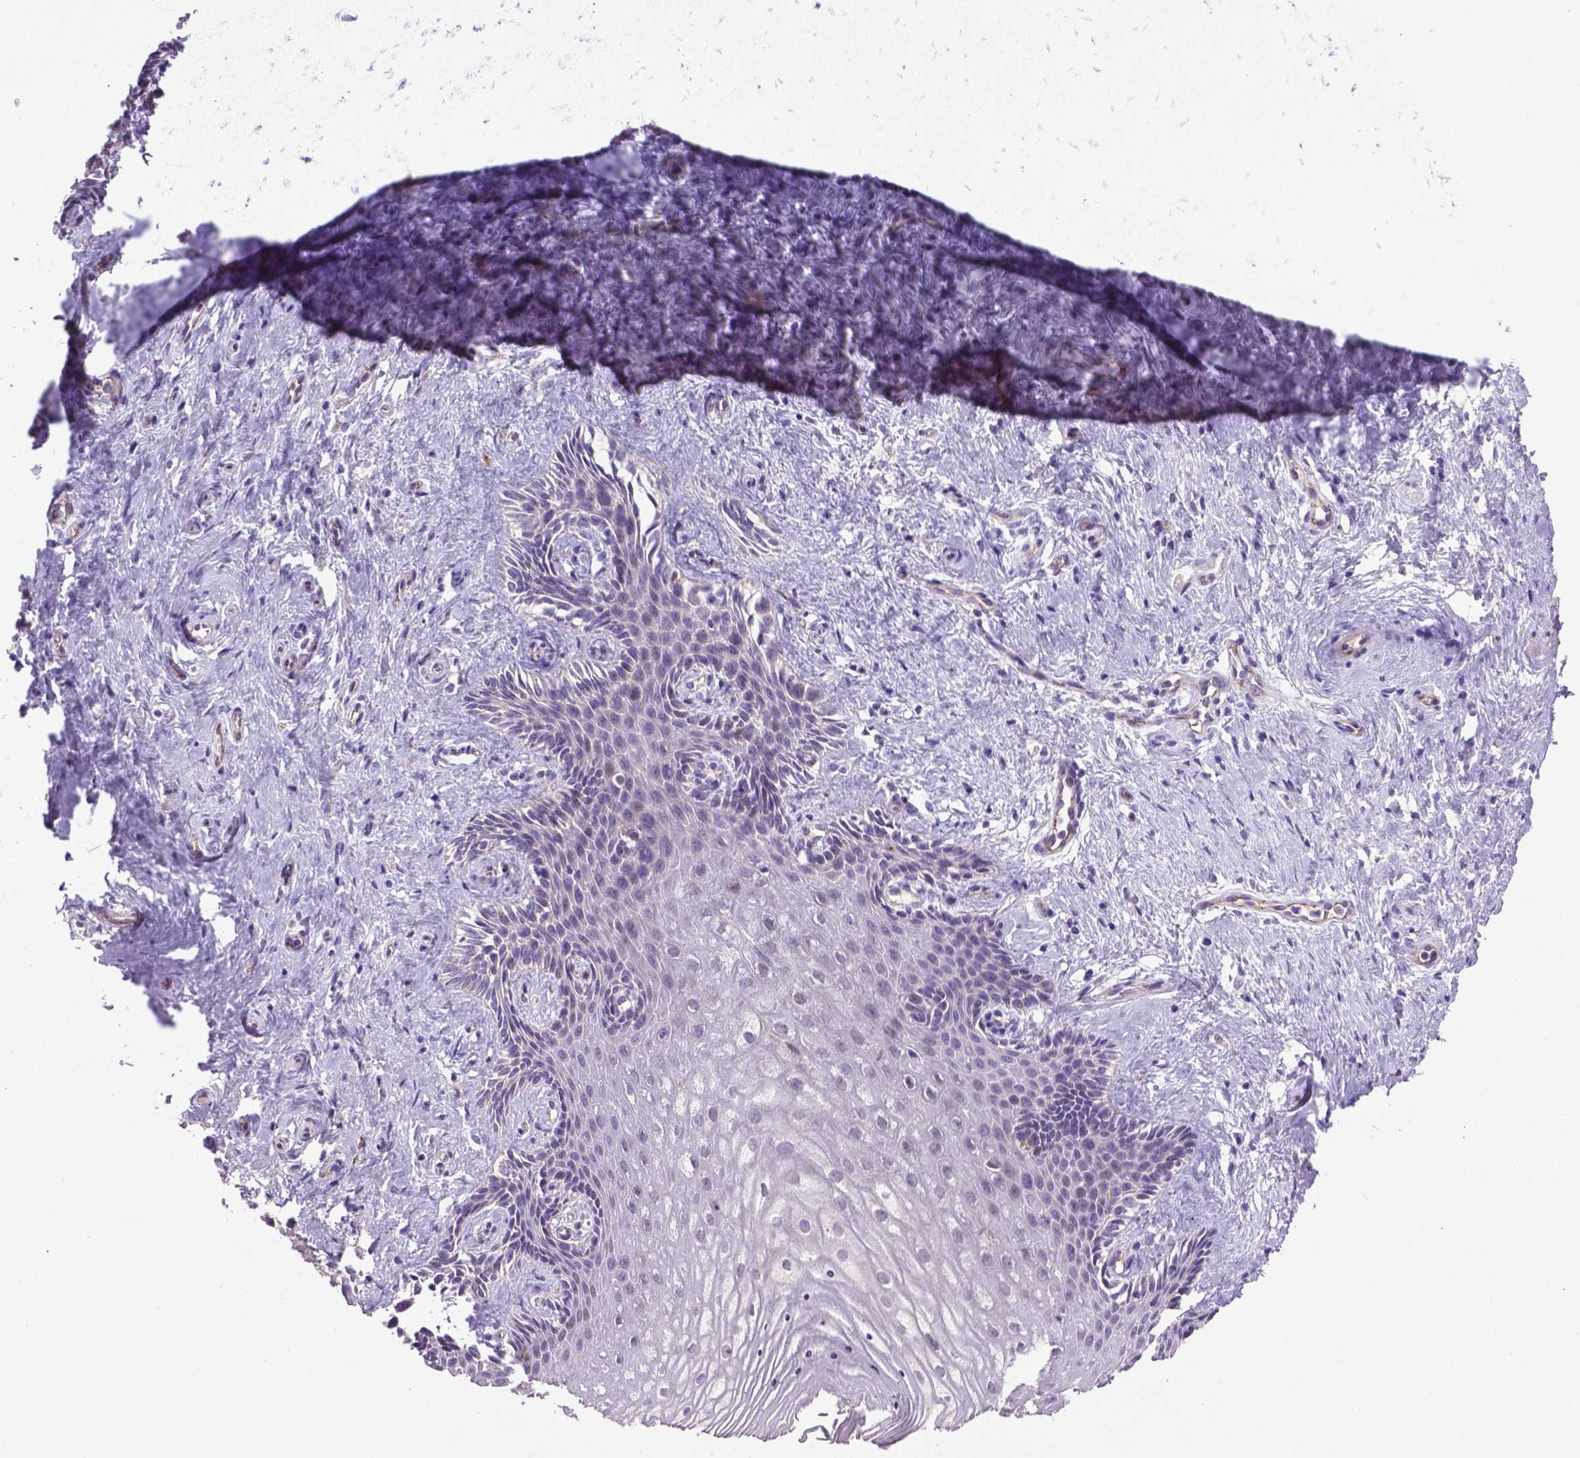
{"staining": {"intensity": "negative", "quantity": "none", "location": "none"}, "tissue": "vagina", "cell_type": "Squamous epithelial cells", "image_type": "normal", "snomed": [{"axis": "morphology", "description": "Normal tissue, NOS"}, {"axis": "topography", "description": "Vagina"}], "caption": "Squamous epithelial cells are negative for protein expression in normal human vagina.", "gene": "CCER2", "patient": {"sex": "female", "age": 42}}